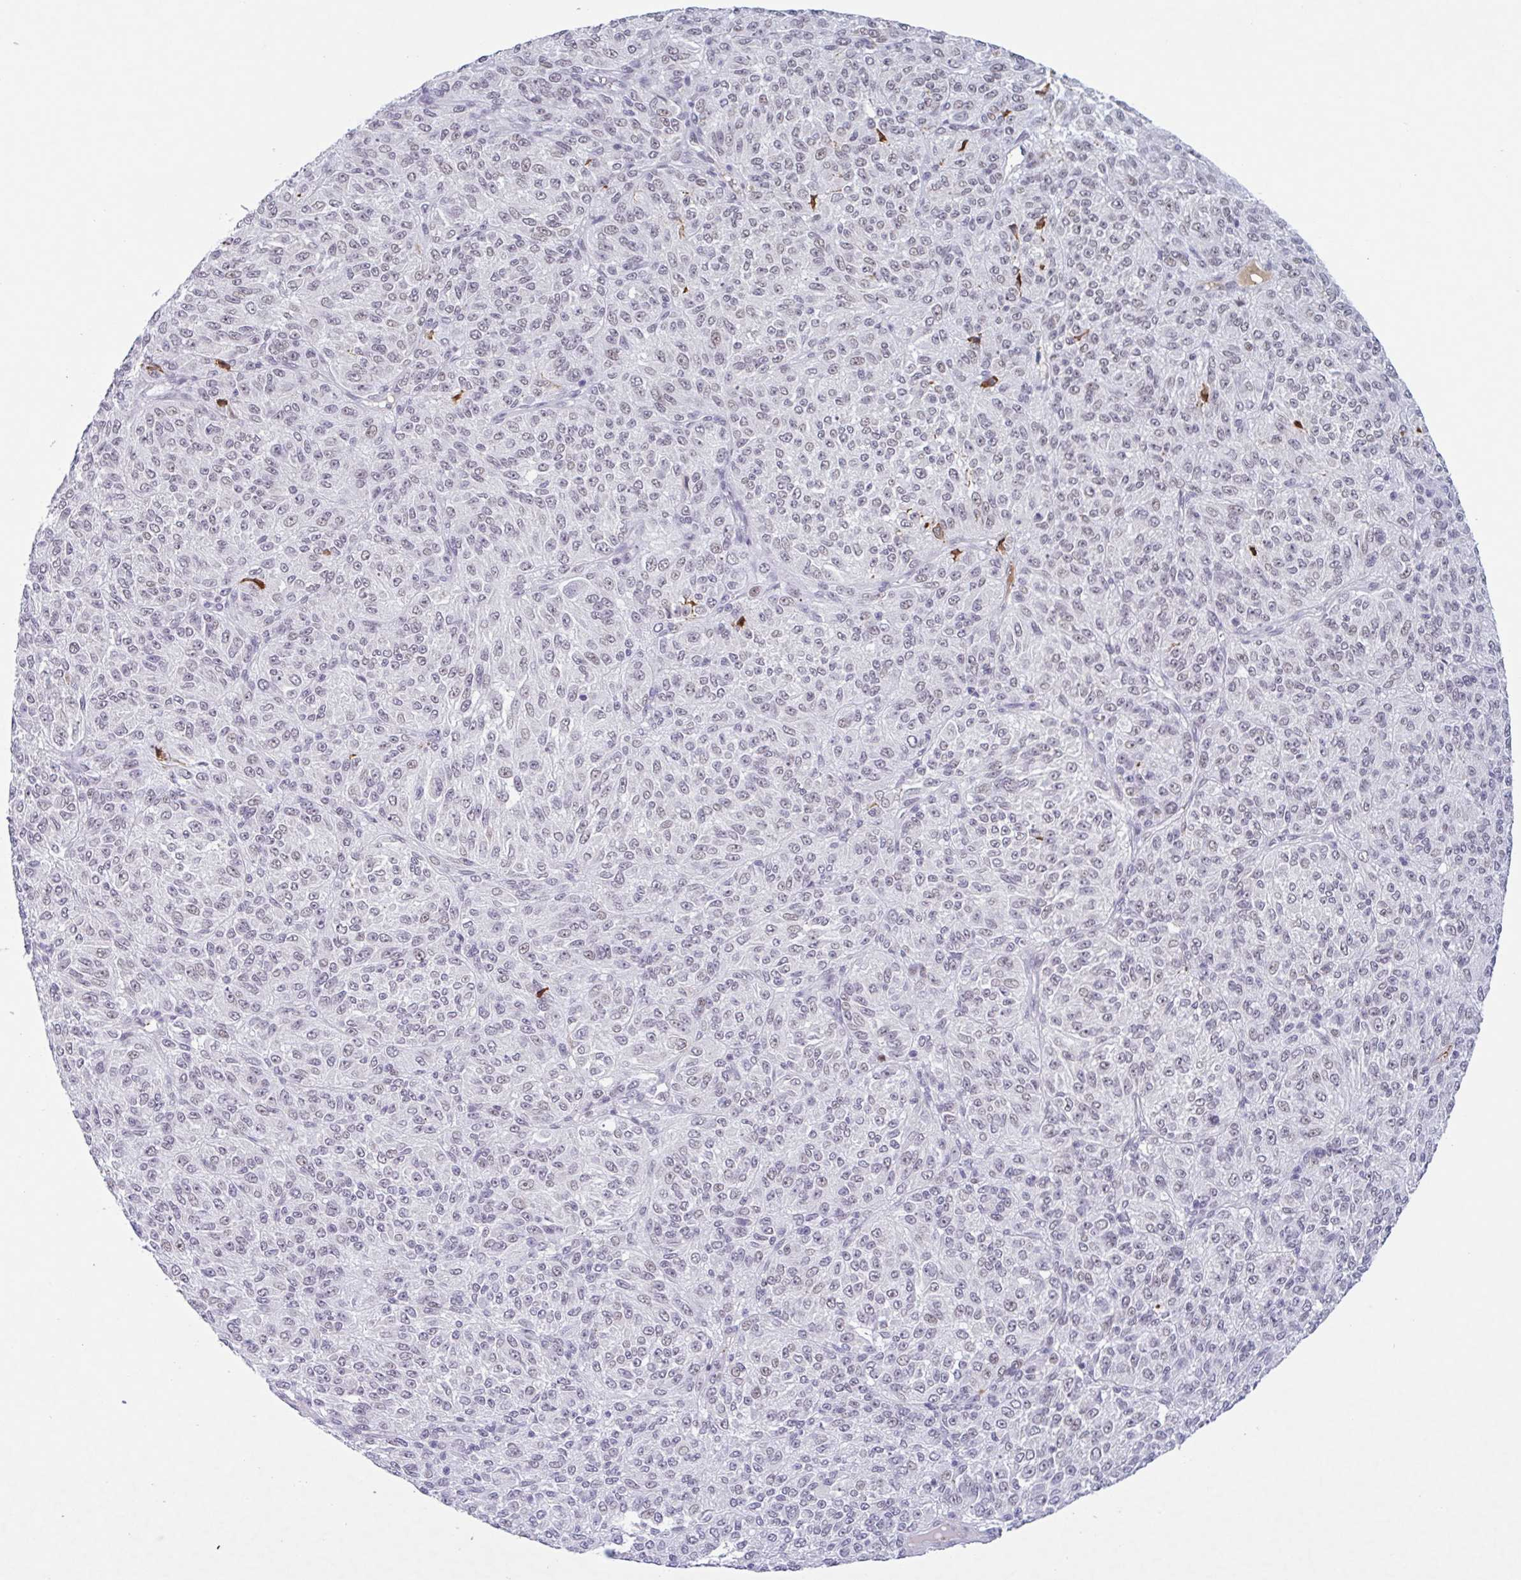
{"staining": {"intensity": "moderate", "quantity": "25%-75%", "location": "nuclear"}, "tissue": "melanoma", "cell_type": "Tumor cells", "image_type": "cancer", "snomed": [{"axis": "morphology", "description": "Malignant melanoma, Metastatic site"}, {"axis": "topography", "description": "Brain"}], "caption": "Brown immunohistochemical staining in human melanoma demonstrates moderate nuclear positivity in approximately 25%-75% of tumor cells.", "gene": "PLG", "patient": {"sex": "female", "age": 56}}